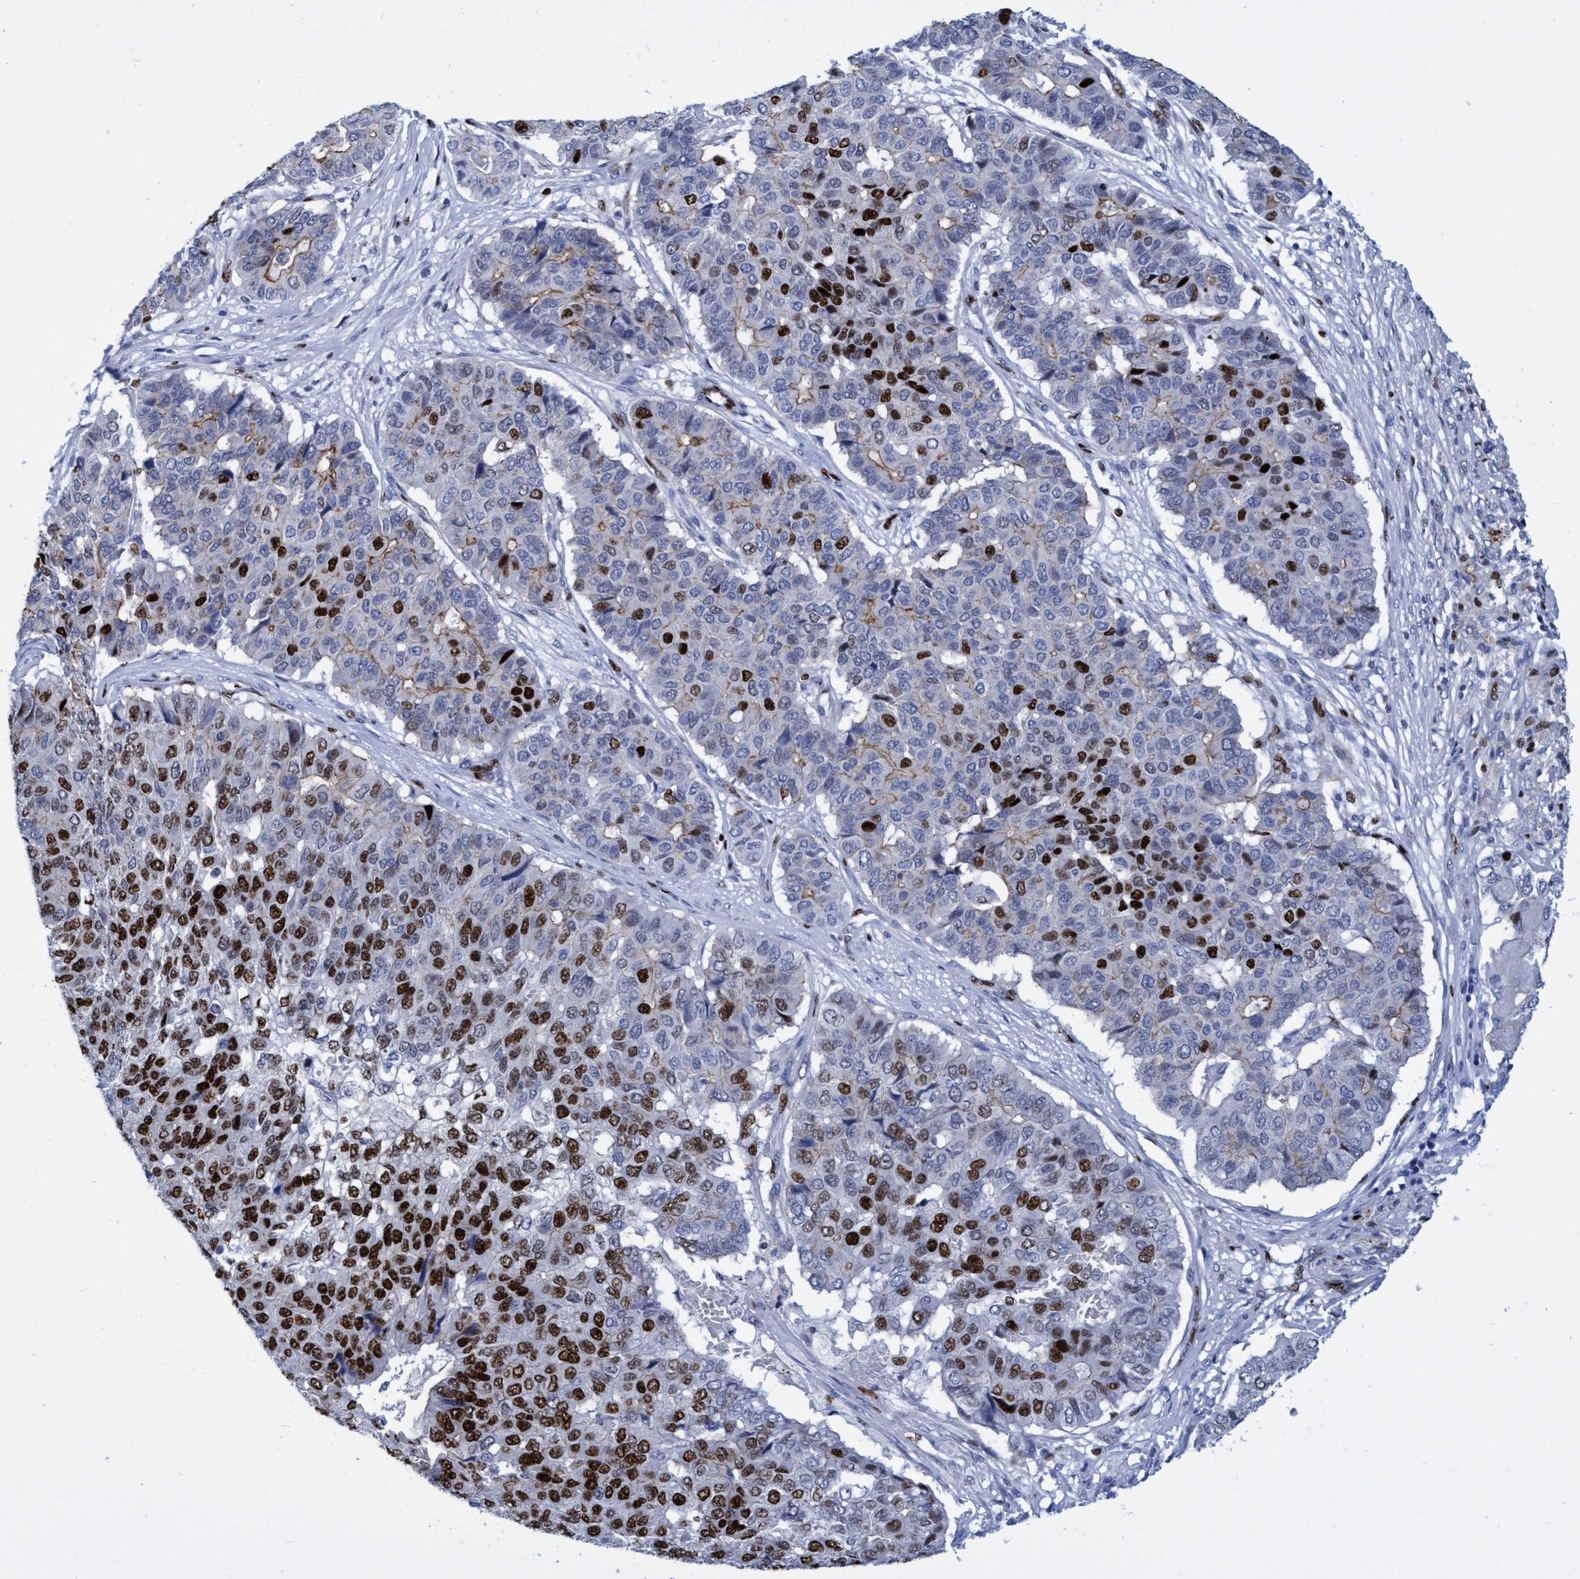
{"staining": {"intensity": "strong", "quantity": "25%-75%", "location": "nuclear"}, "tissue": "pancreatic cancer", "cell_type": "Tumor cells", "image_type": "cancer", "snomed": [{"axis": "morphology", "description": "Adenocarcinoma, NOS"}, {"axis": "topography", "description": "Pancreas"}], "caption": "A photomicrograph showing strong nuclear staining in approximately 25%-75% of tumor cells in adenocarcinoma (pancreatic), as visualized by brown immunohistochemical staining.", "gene": "R3HCC1", "patient": {"sex": "male", "age": 50}}